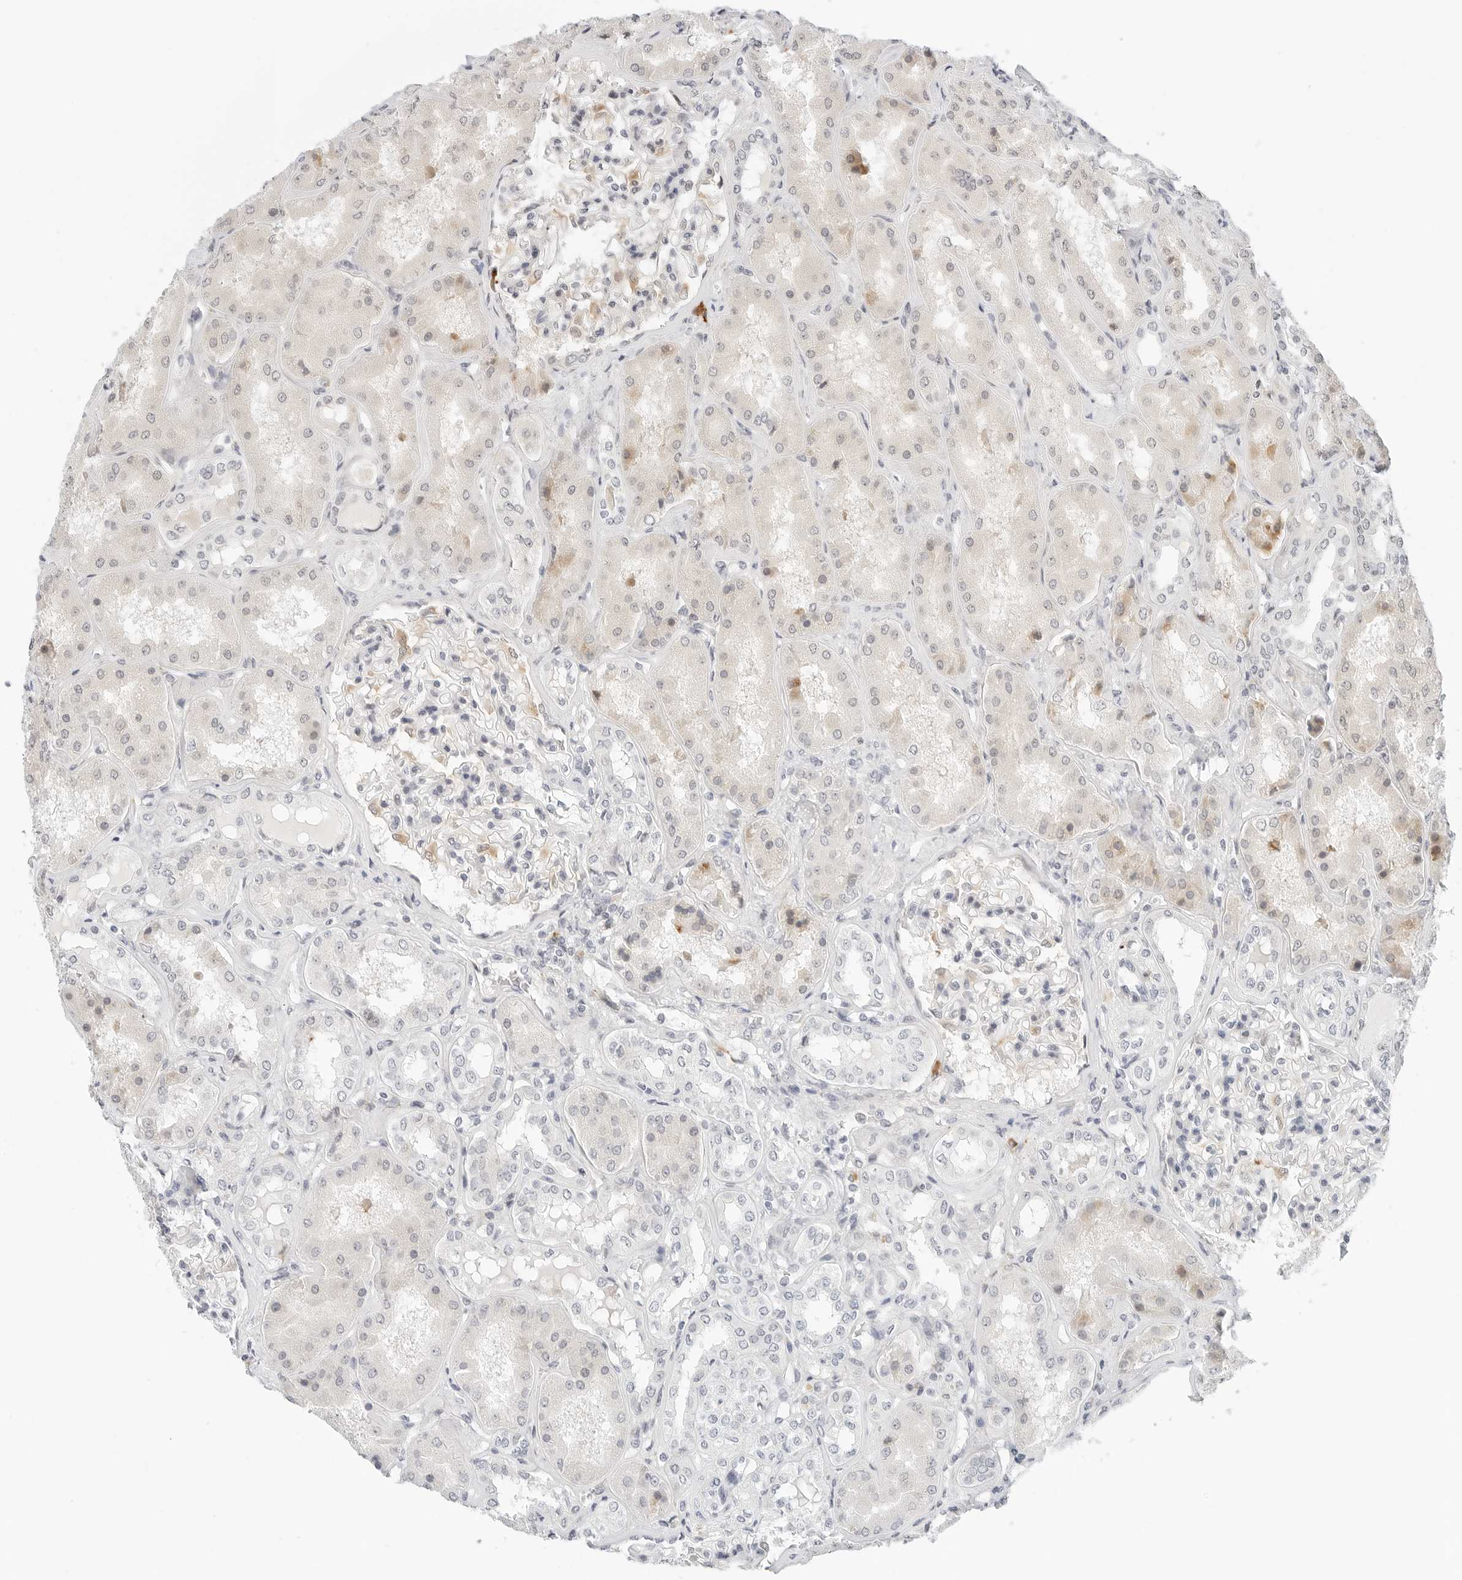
{"staining": {"intensity": "negative", "quantity": "none", "location": "none"}, "tissue": "kidney", "cell_type": "Cells in glomeruli", "image_type": "normal", "snomed": [{"axis": "morphology", "description": "Normal tissue, NOS"}, {"axis": "topography", "description": "Kidney"}], "caption": "The immunohistochemistry (IHC) histopathology image has no significant positivity in cells in glomeruli of kidney.", "gene": "PARP10", "patient": {"sex": "female", "age": 56}}